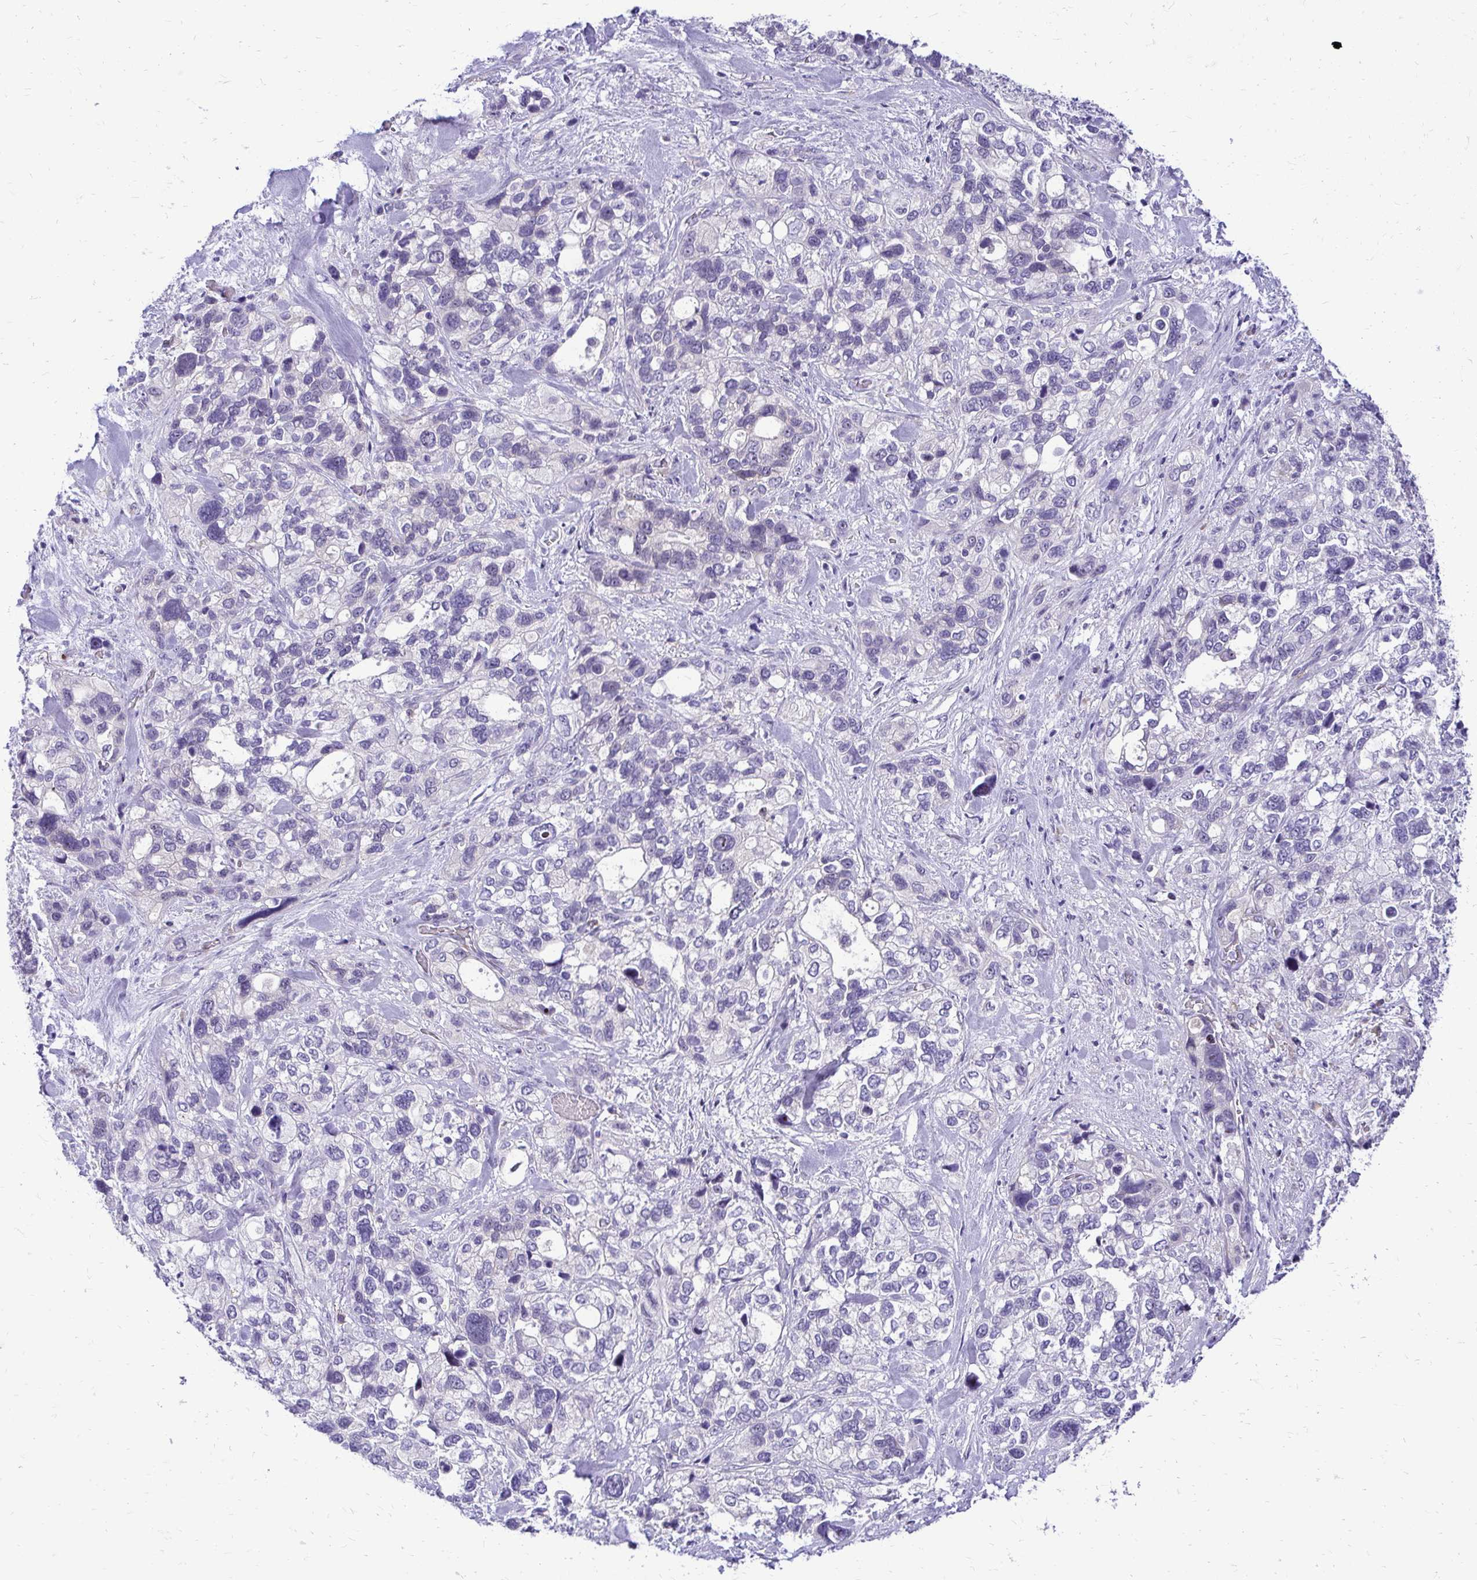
{"staining": {"intensity": "negative", "quantity": "none", "location": "none"}, "tissue": "stomach cancer", "cell_type": "Tumor cells", "image_type": "cancer", "snomed": [{"axis": "morphology", "description": "Adenocarcinoma, NOS"}, {"axis": "topography", "description": "Stomach, upper"}], "caption": "The photomicrograph reveals no significant staining in tumor cells of stomach cancer.", "gene": "NIFK", "patient": {"sex": "female", "age": 81}}